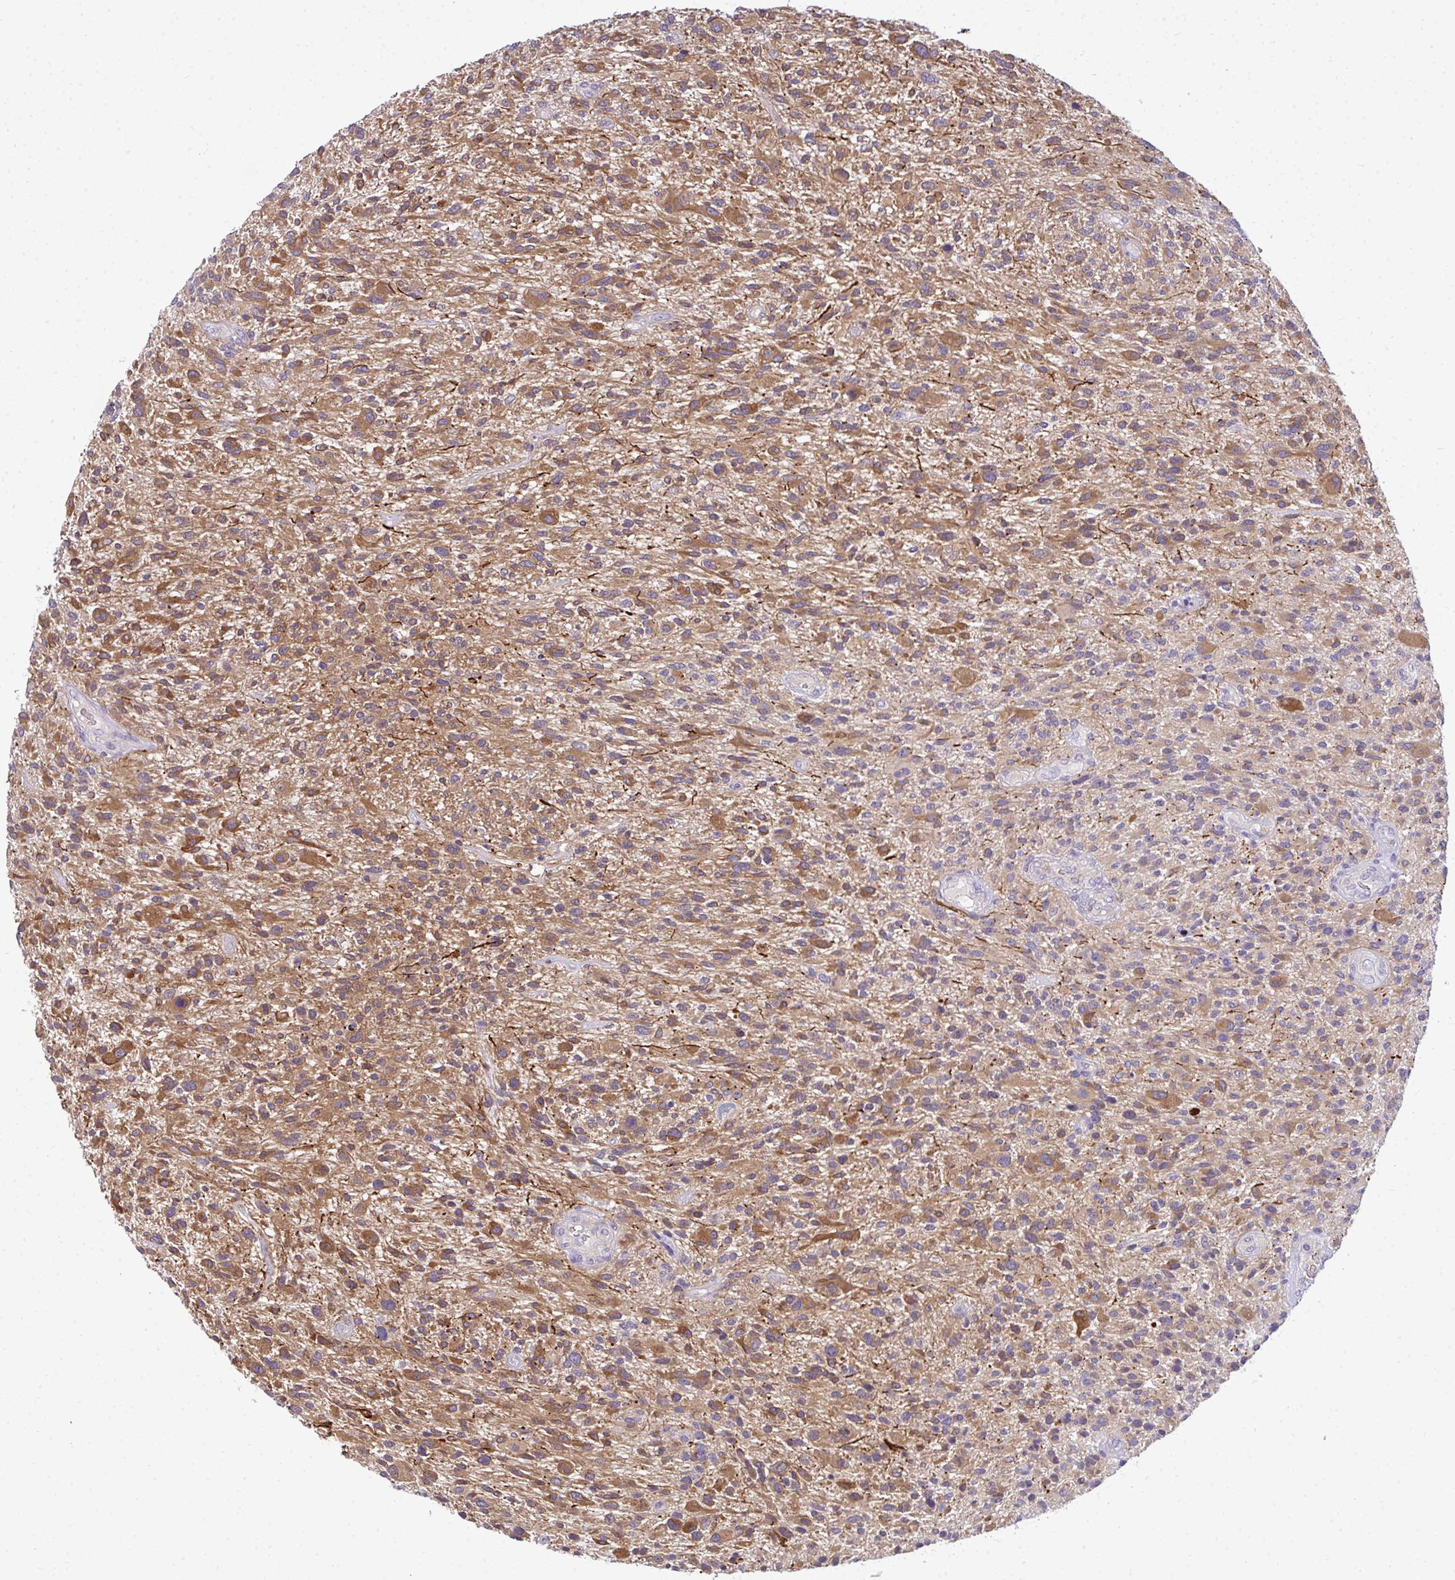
{"staining": {"intensity": "moderate", "quantity": ">75%", "location": "cytoplasmic/membranous"}, "tissue": "glioma", "cell_type": "Tumor cells", "image_type": "cancer", "snomed": [{"axis": "morphology", "description": "Glioma, malignant, High grade"}, {"axis": "topography", "description": "Brain"}], "caption": "IHC image of neoplastic tissue: human malignant glioma (high-grade) stained using immunohistochemistry shows medium levels of moderate protein expression localized specifically in the cytoplasmic/membranous of tumor cells, appearing as a cytoplasmic/membranous brown color.", "gene": "SLC30A6", "patient": {"sex": "male", "age": 47}}